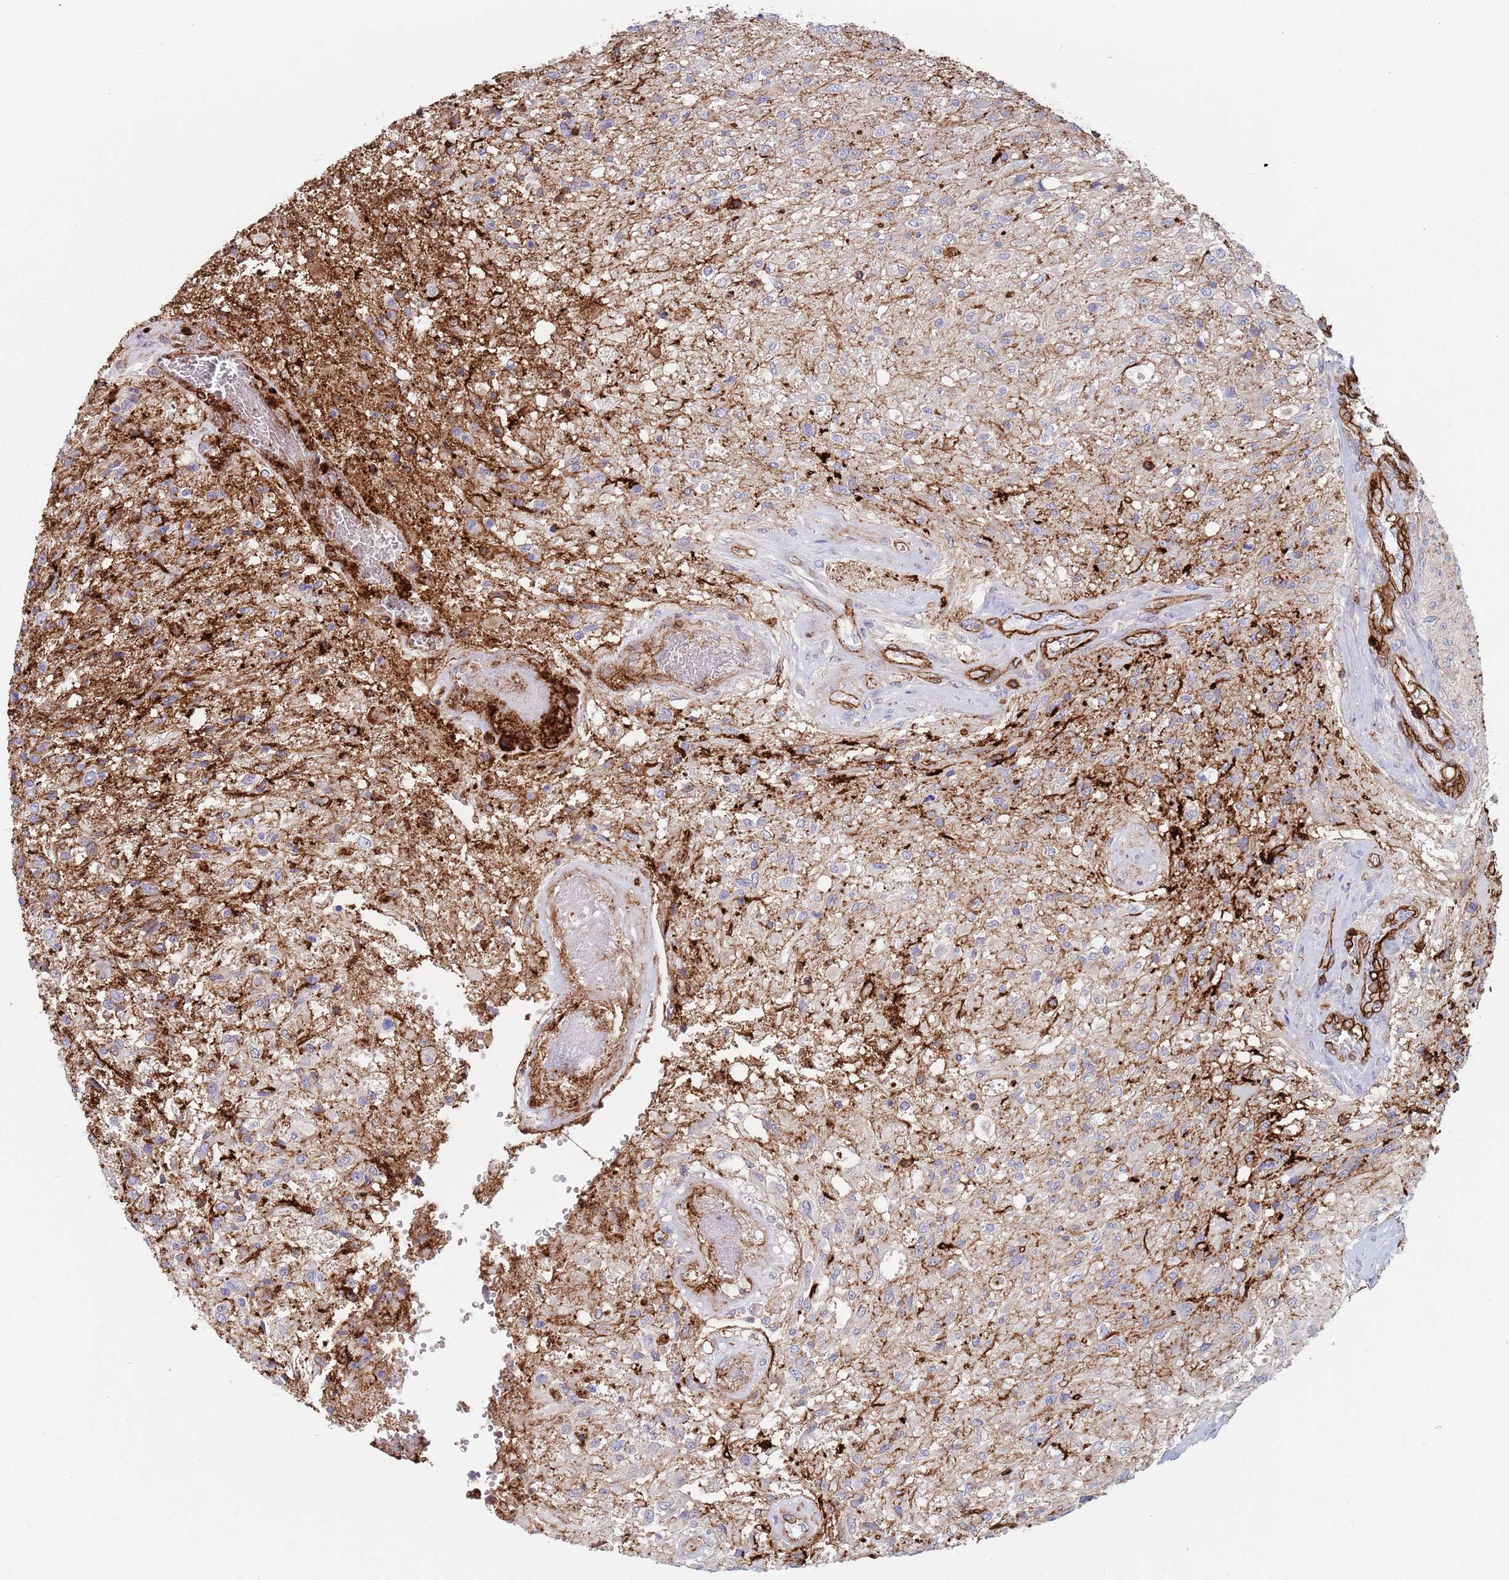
{"staining": {"intensity": "negative", "quantity": "none", "location": "none"}, "tissue": "glioma", "cell_type": "Tumor cells", "image_type": "cancer", "snomed": [{"axis": "morphology", "description": "Glioma, malignant, High grade"}, {"axis": "topography", "description": "Brain"}], "caption": "DAB (3,3'-diaminobenzidine) immunohistochemical staining of malignant glioma (high-grade) reveals no significant staining in tumor cells. (Stains: DAB (3,3'-diaminobenzidine) immunohistochemistry with hematoxylin counter stain, Microscopy: brightfield microscopy at high magnification).", "gene": "RNF144A", "patient": {"sex": "male", "age": 56}}